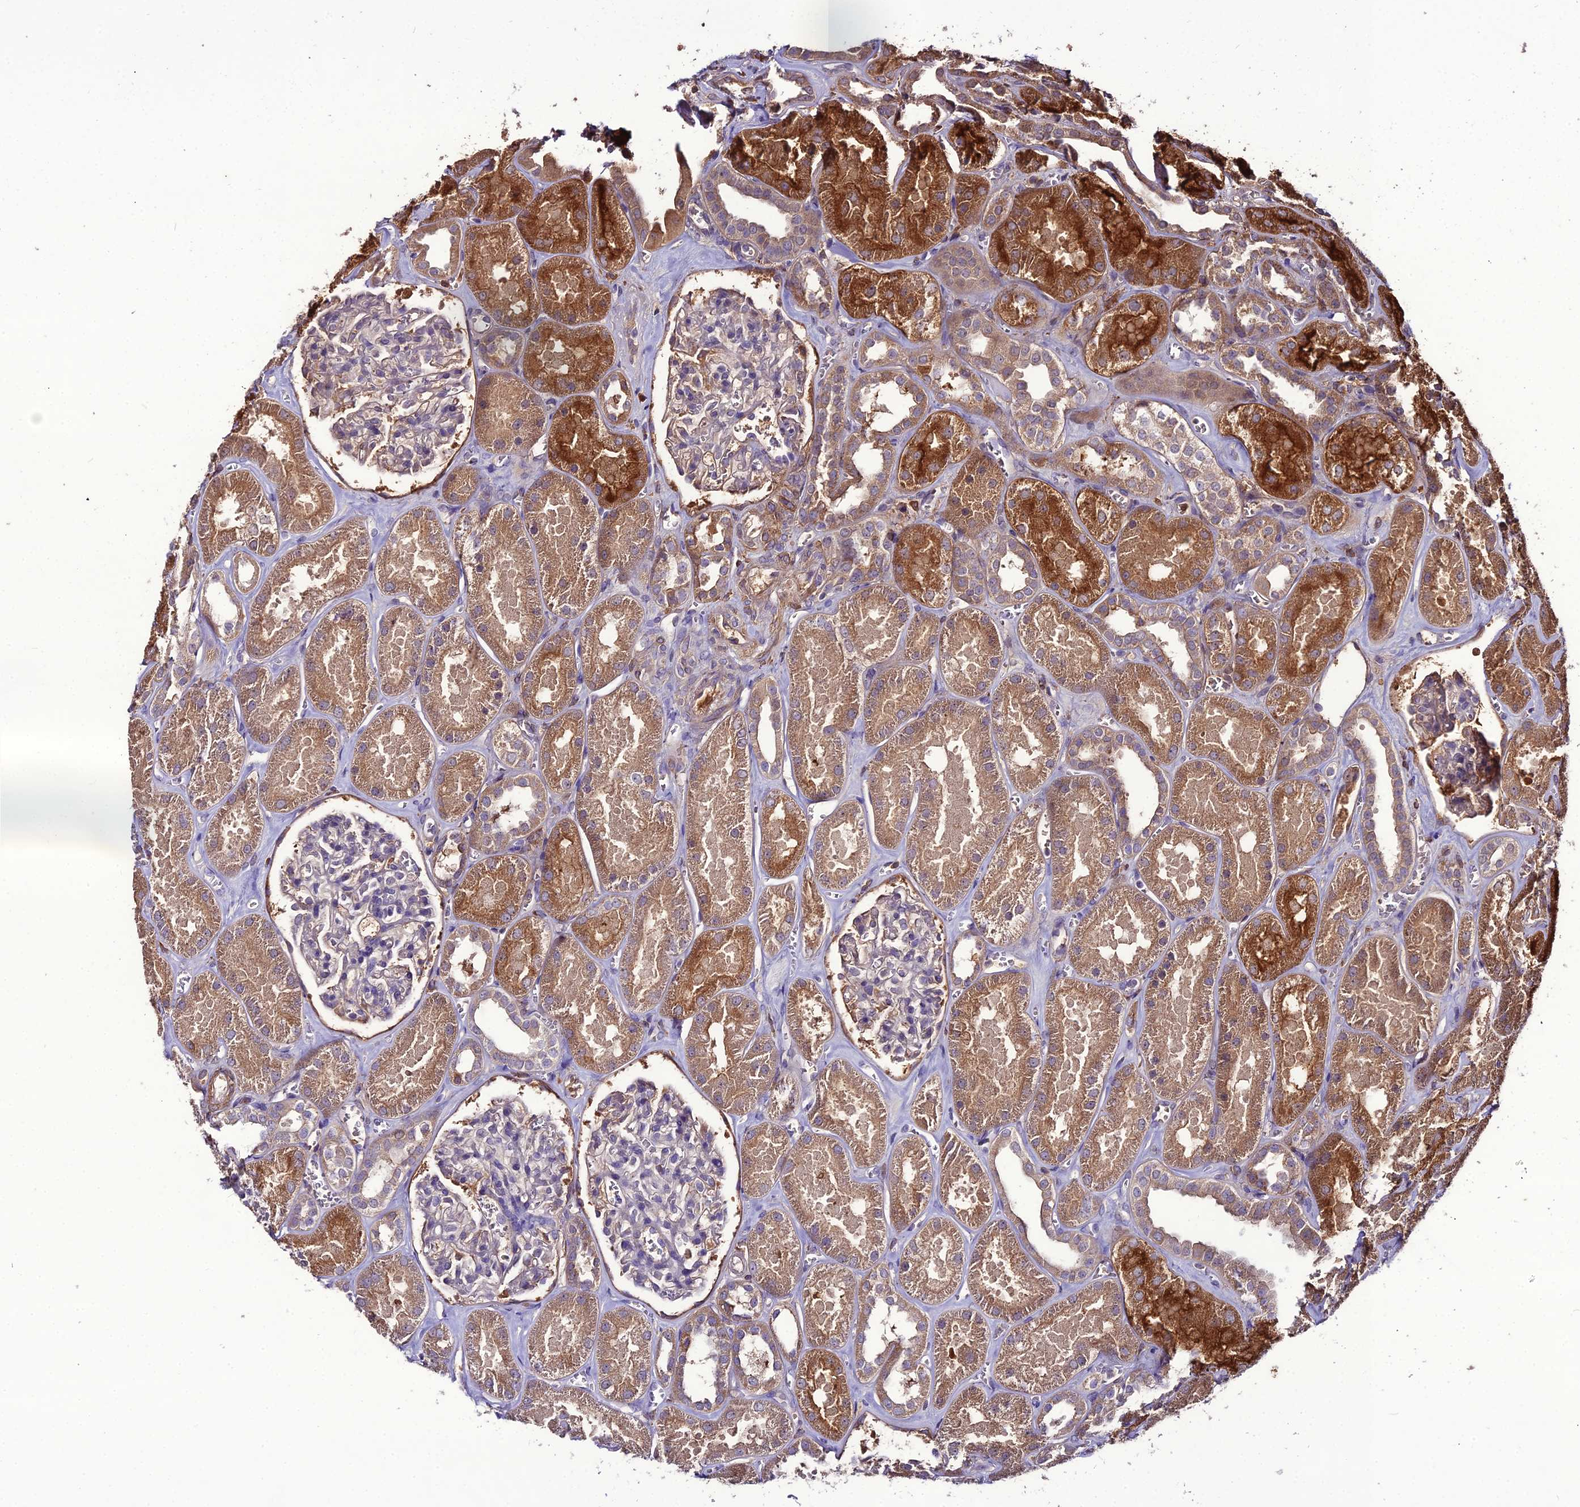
{"staining": {"intensity": "negative", "quantity": "none", "location": "none"}, "tissue": "kidney", "cell_type": "Cells in glomeruli", "image_type": "normal", "snomed": [{"axis": "morphology", "description": "Normal tissue, NOS"}, {"axis": "morphology", "description": "Adenocarcinoma, NOS"}, {"axis": "topography", "description": "Kidney"}], "caption": "This is an immunohistochemistry image of normal kidney. There is no staining in cells in glomeruli.", "gene": "KCTD16", "patient": {"sex": "female", "age": 68}}